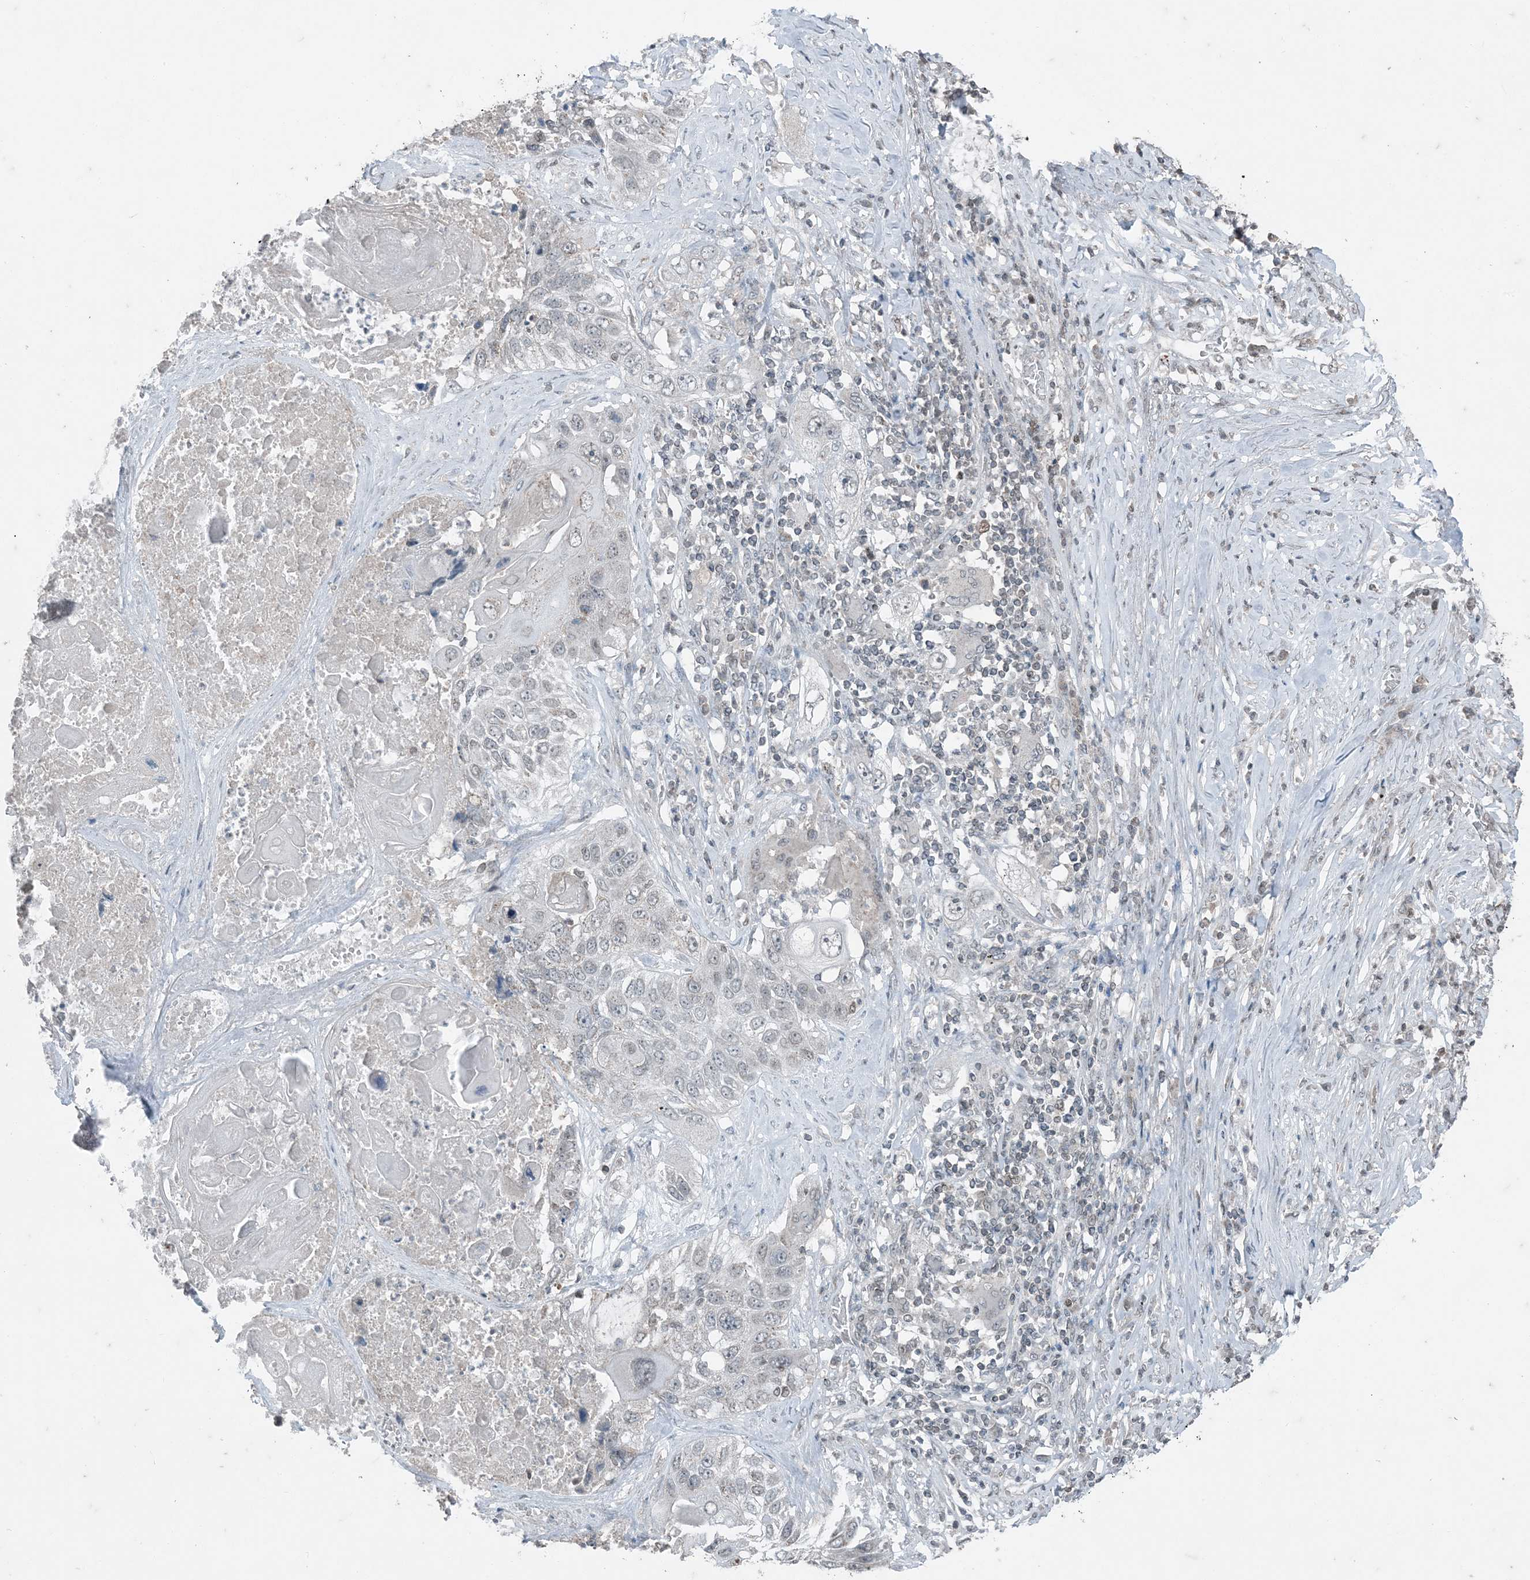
{"staining": {"intensity": "negative", "quantity": "none", "location": "none"}, "tissue": "lung cancer", "cell_type": "Tumor cells", "image_type": "cancer", "snomed": [{"axis": "morphology", "description": "Squamous cell carcinoma, NOS"}, {"axis": "topography", "description": "Lung"}], "caption": "This is a photomicrograph of IHC staining of lung squamous cell carcinoma, which shows no positivity in tumor cells.", "gene": "GNL1", "patient": {"sex": "male", "age": 61}}